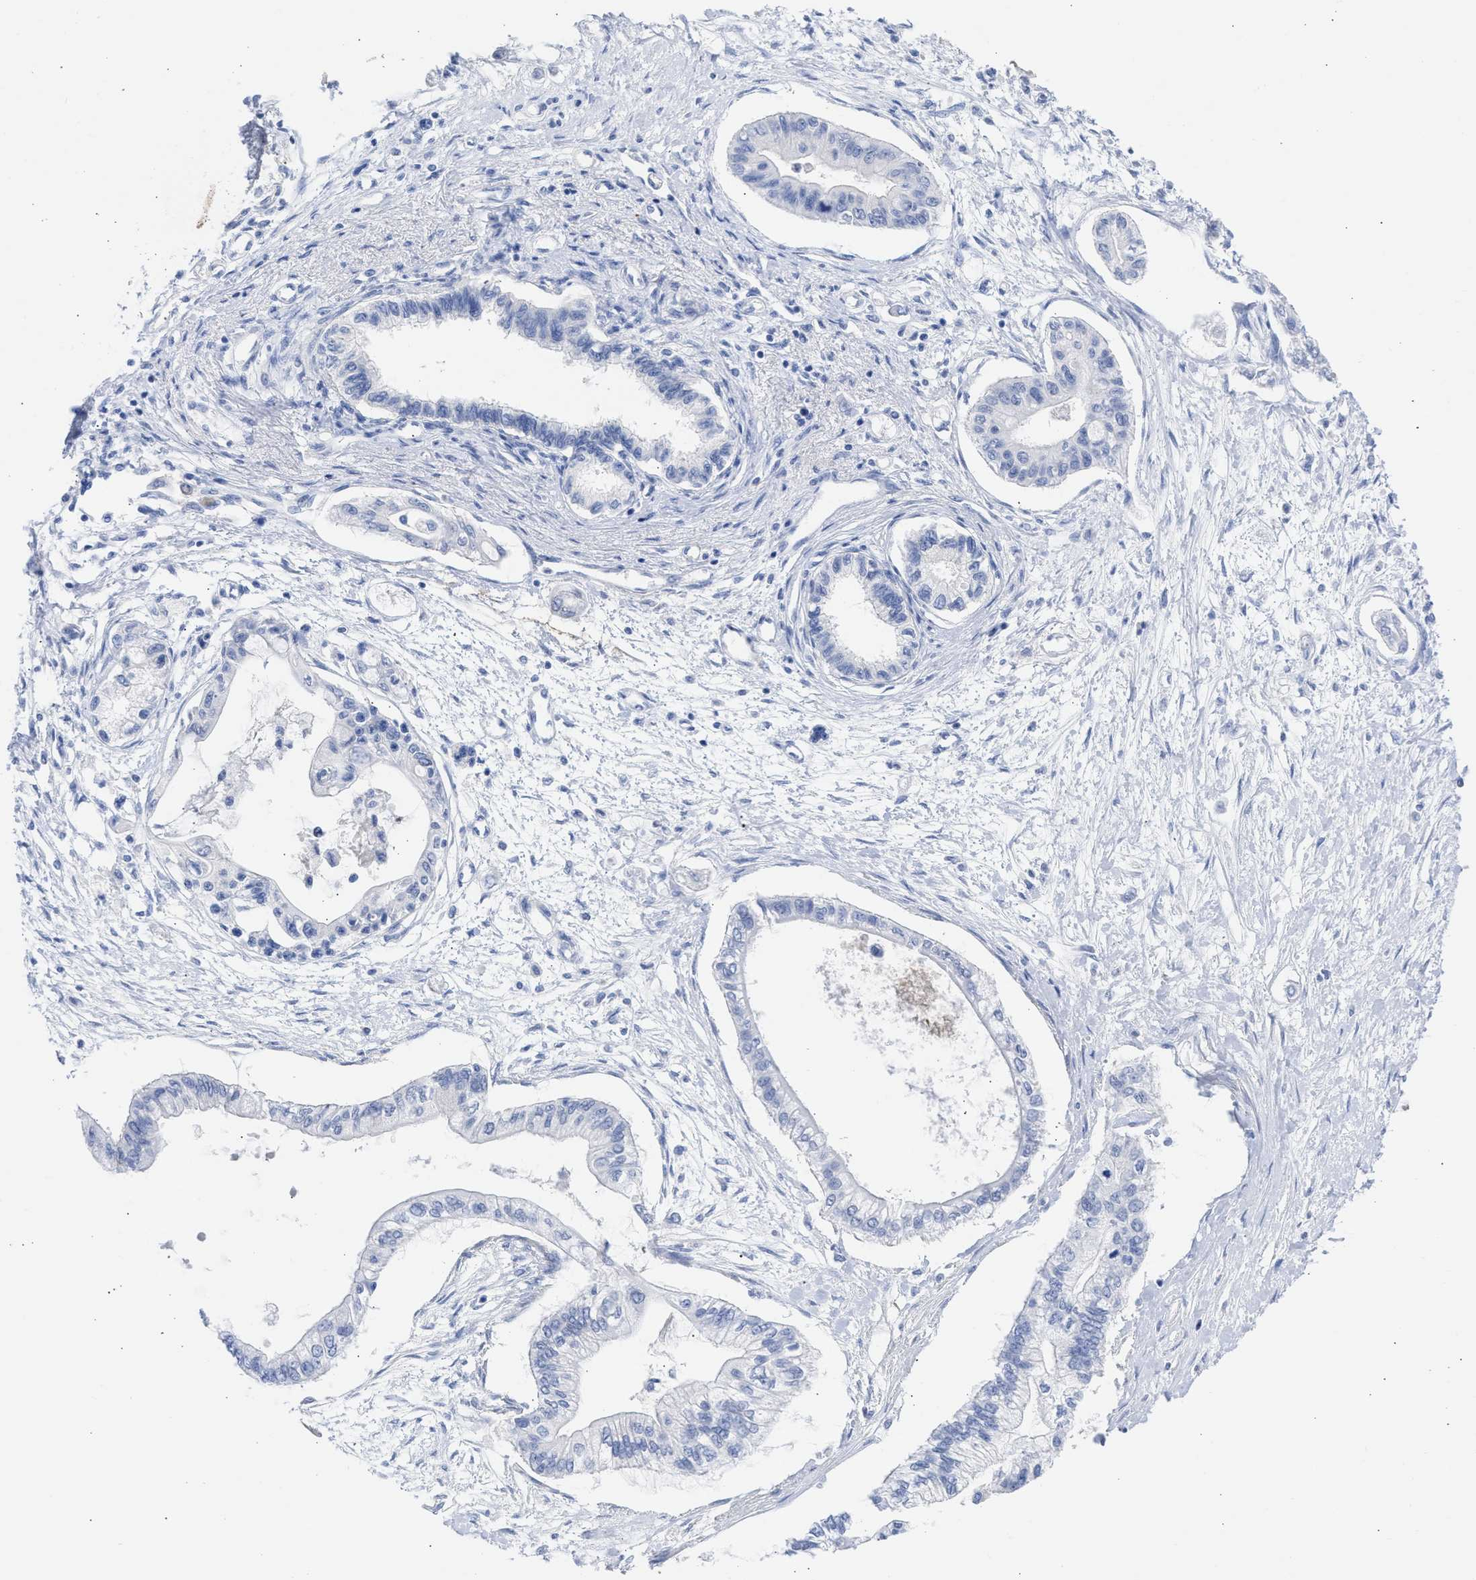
{"staining": {"intensity": "negative", "quantity": "none", "location": "none"}, "tissue": "pancreatic cancer", "cell_type": "Tumor cells", "image_type": "cancer", "snomed": [{"axis": "morphology", "description": "Adenocarcinoma, NOS"}, {"axis": "topography", "description": "Pancreas"}], "caption": "Tumor cells are negative for brown protein staining in pancreatic cancer. (Stains: DAB (3,3'-diaminobenzidine) immunohistochemistry with hematoxylin counter stain, Microscopy: brightfield microscopy at high magnification).", "gene": "RSPH1", "patient": {"sex": "female", "age": 77}}